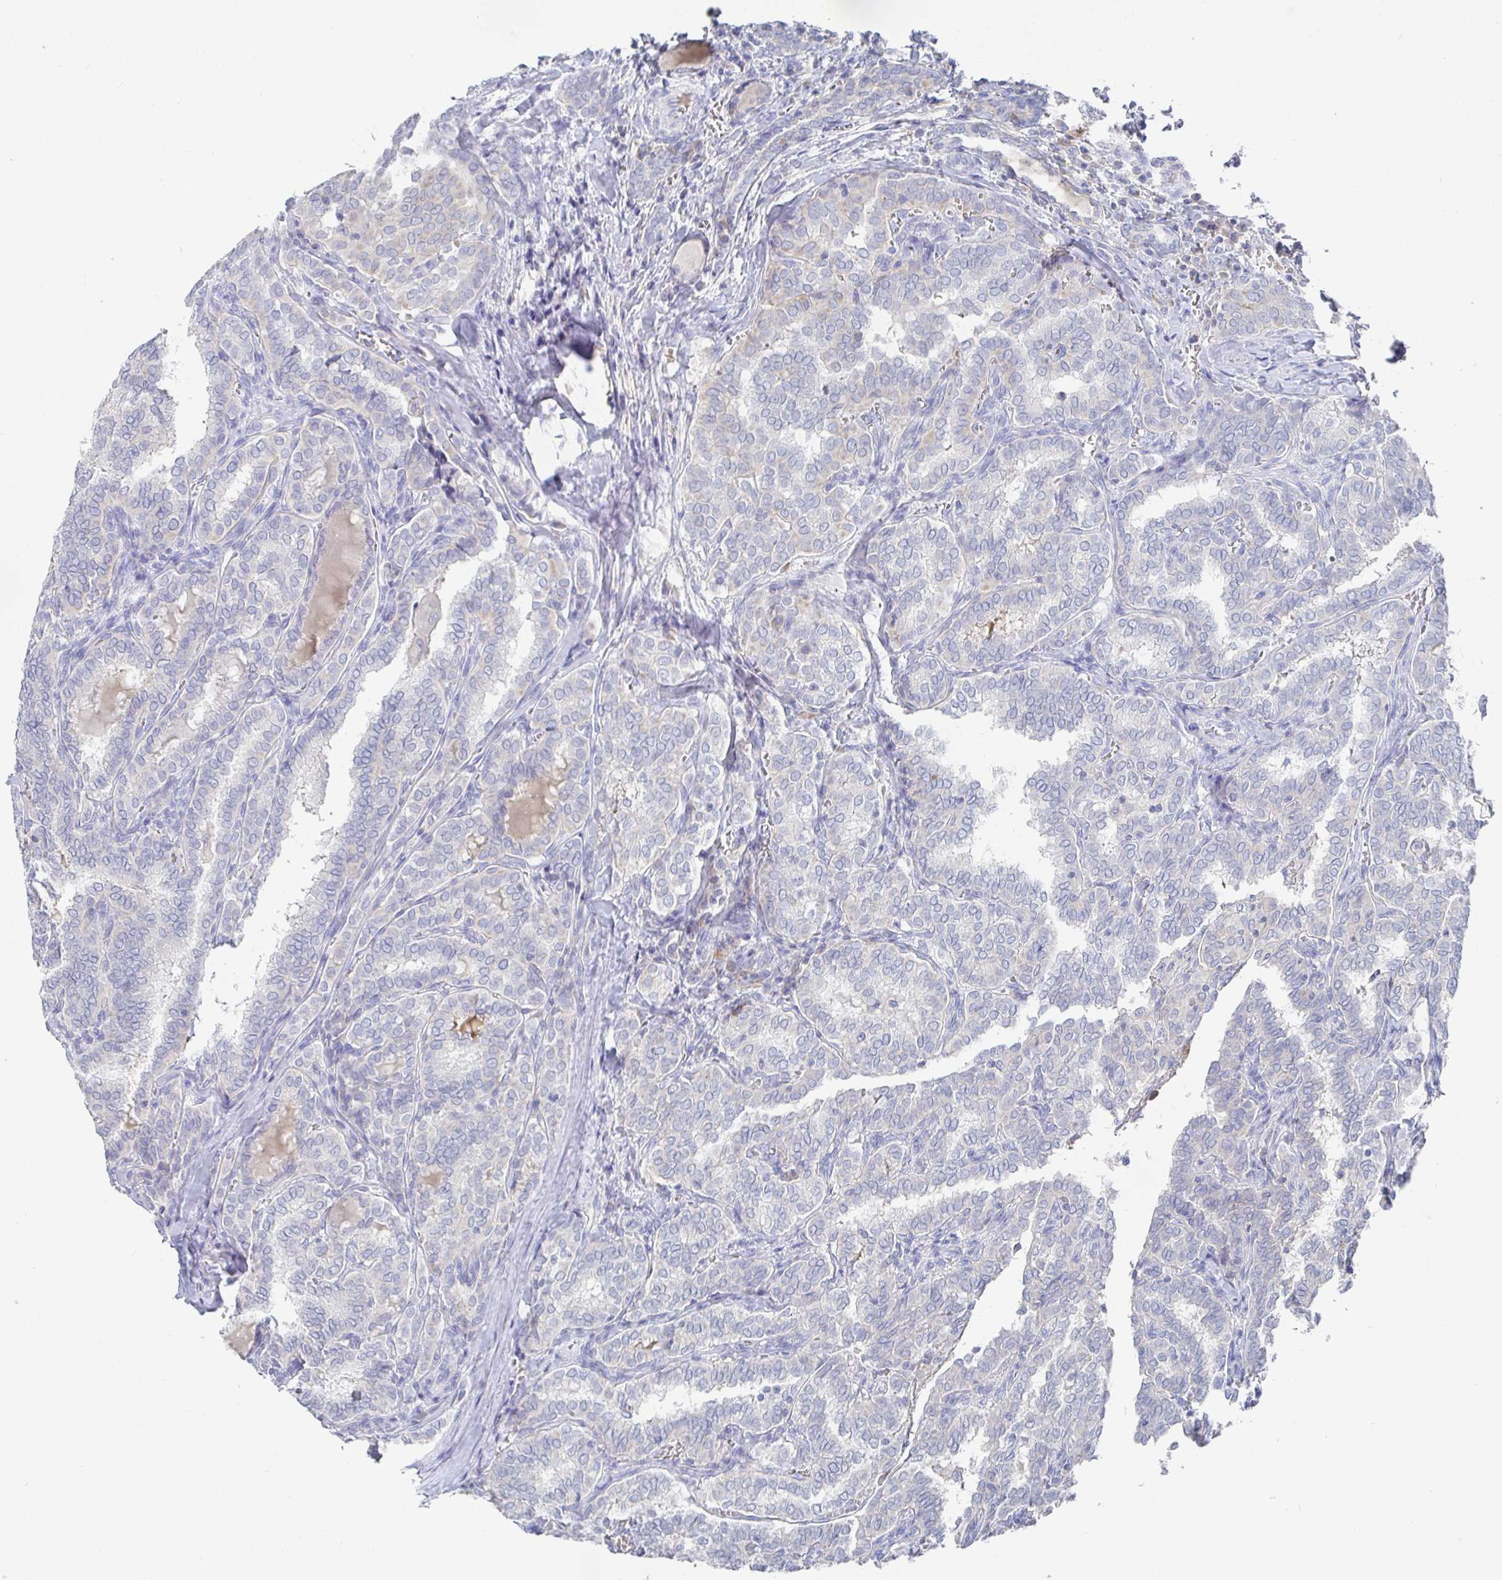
{"staining": {"intensity": "negative", "quantity": "none", "location": "none"}, "tissue": "thyroid cancer", "cell_type": "Tumor cells", "image_type": "cancer", "snomed": [{"axis": "morphology", "description": "Papillary adenocarcinoma, NOS"}, {"axis": "topography", "description": "Thyroid gland"}], "caption": "This is a photomicrograph of immunohistochemistry (IHC) staining of thyroid papillary adenocarcinoma, which shows no positivity in tumor cells. (Stains: DAB (3,3'-diaminobenzidine) immunohistochemistry (IHC) with hematoxylin counter stain, Microscopy: brightfield microscopy at high magnification).", "gene": "GPR148", "patient": {"sex": "female", "age": 30}}